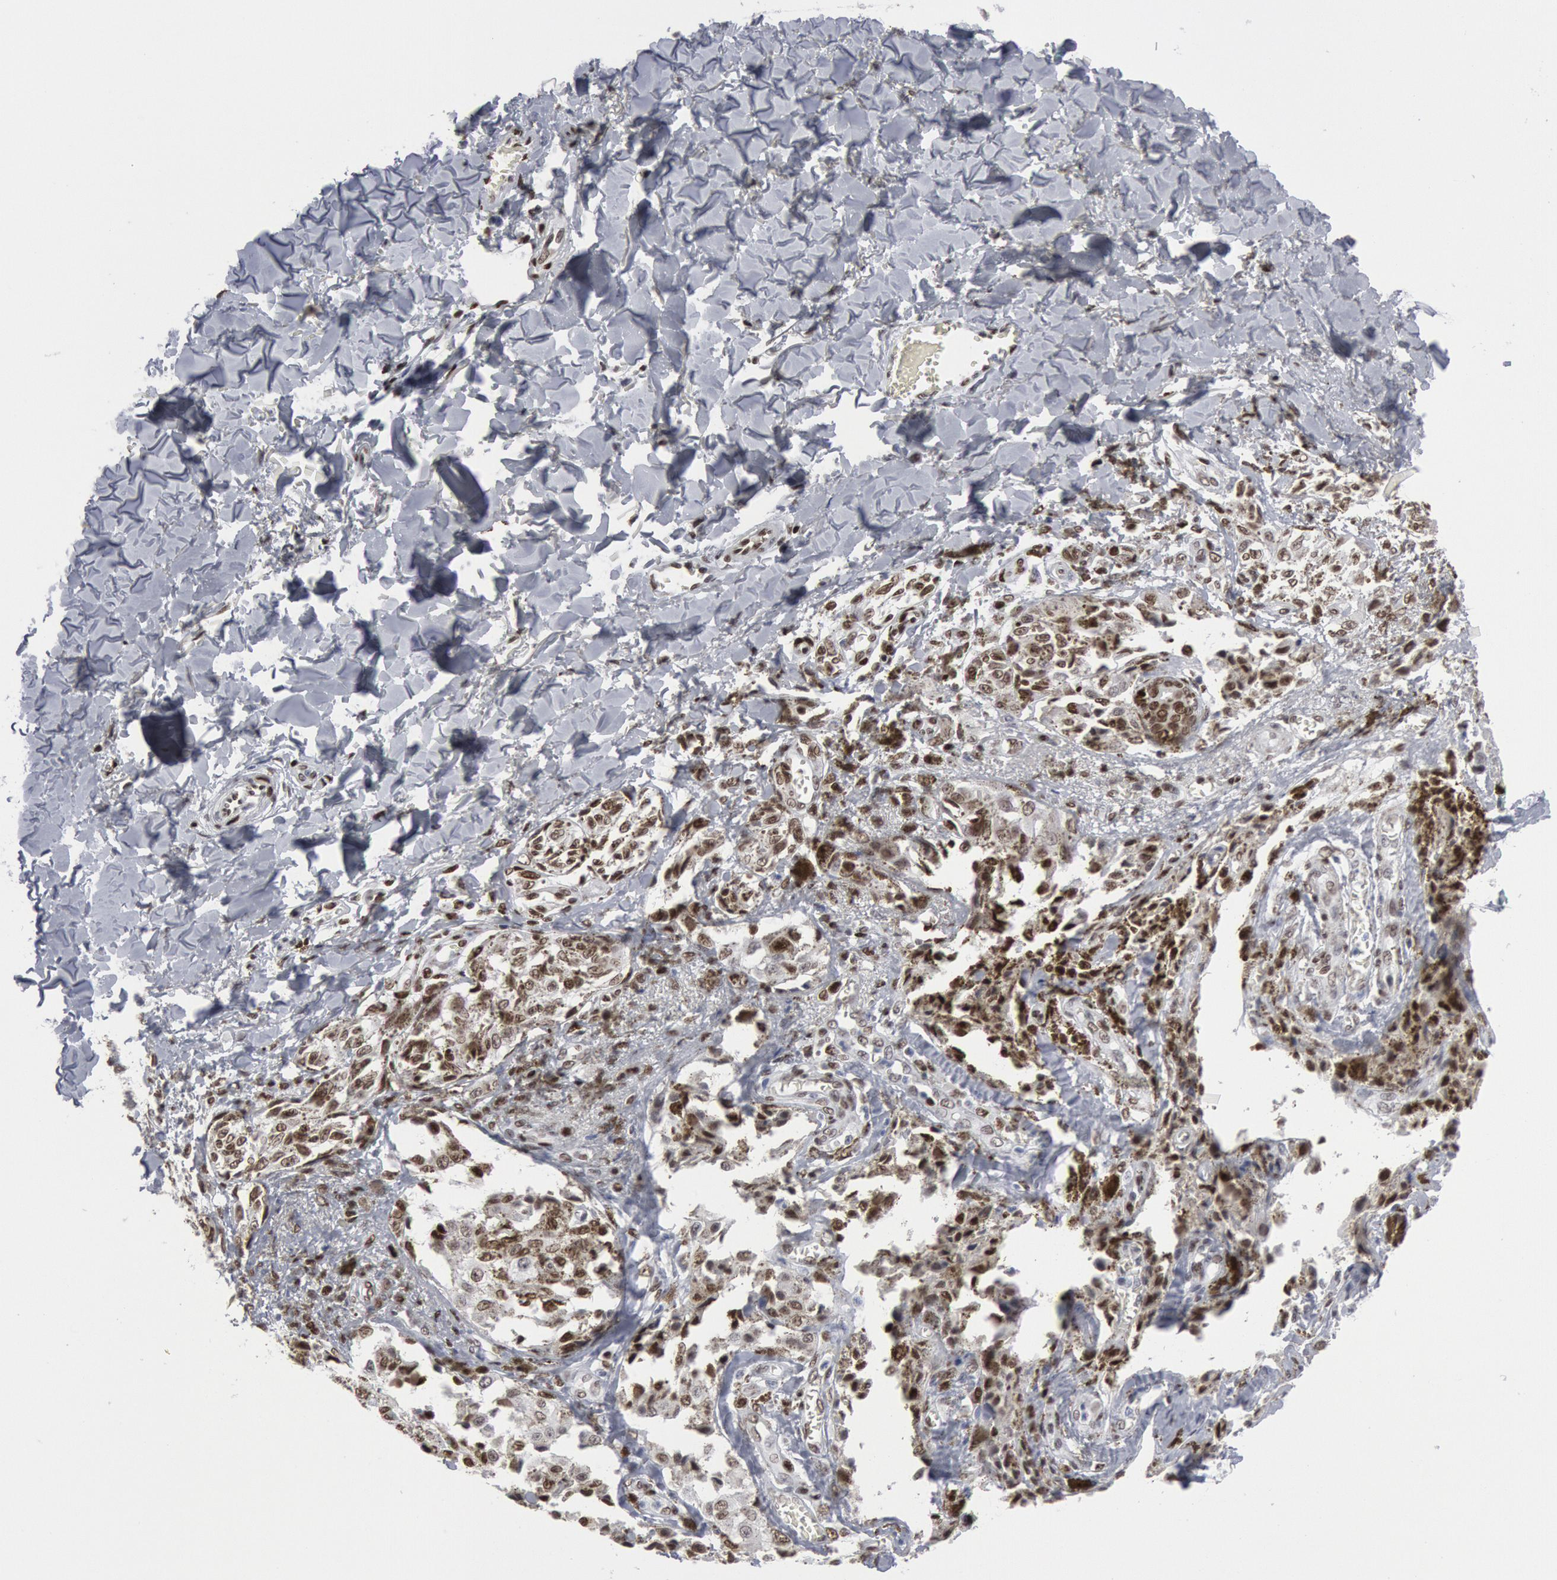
{"staining": {"intensity": "weak", "quantity": ">75%", "location": "nuclear"}, "tissue": "melanoma", "cell_type": "Tumor cells", "image_type": "cancer", "snomed": [{"axis": "morphology", "description": "Malignant melanoma, NOS"}, {"axis": "topography", "description": "Skin"}], "caption": "Weak nuclear protein staining is appreciated in about >75% of tumor cells in melanoma.", "gene": "MECP2", "patient": {"sex": "female", "age": 82}}